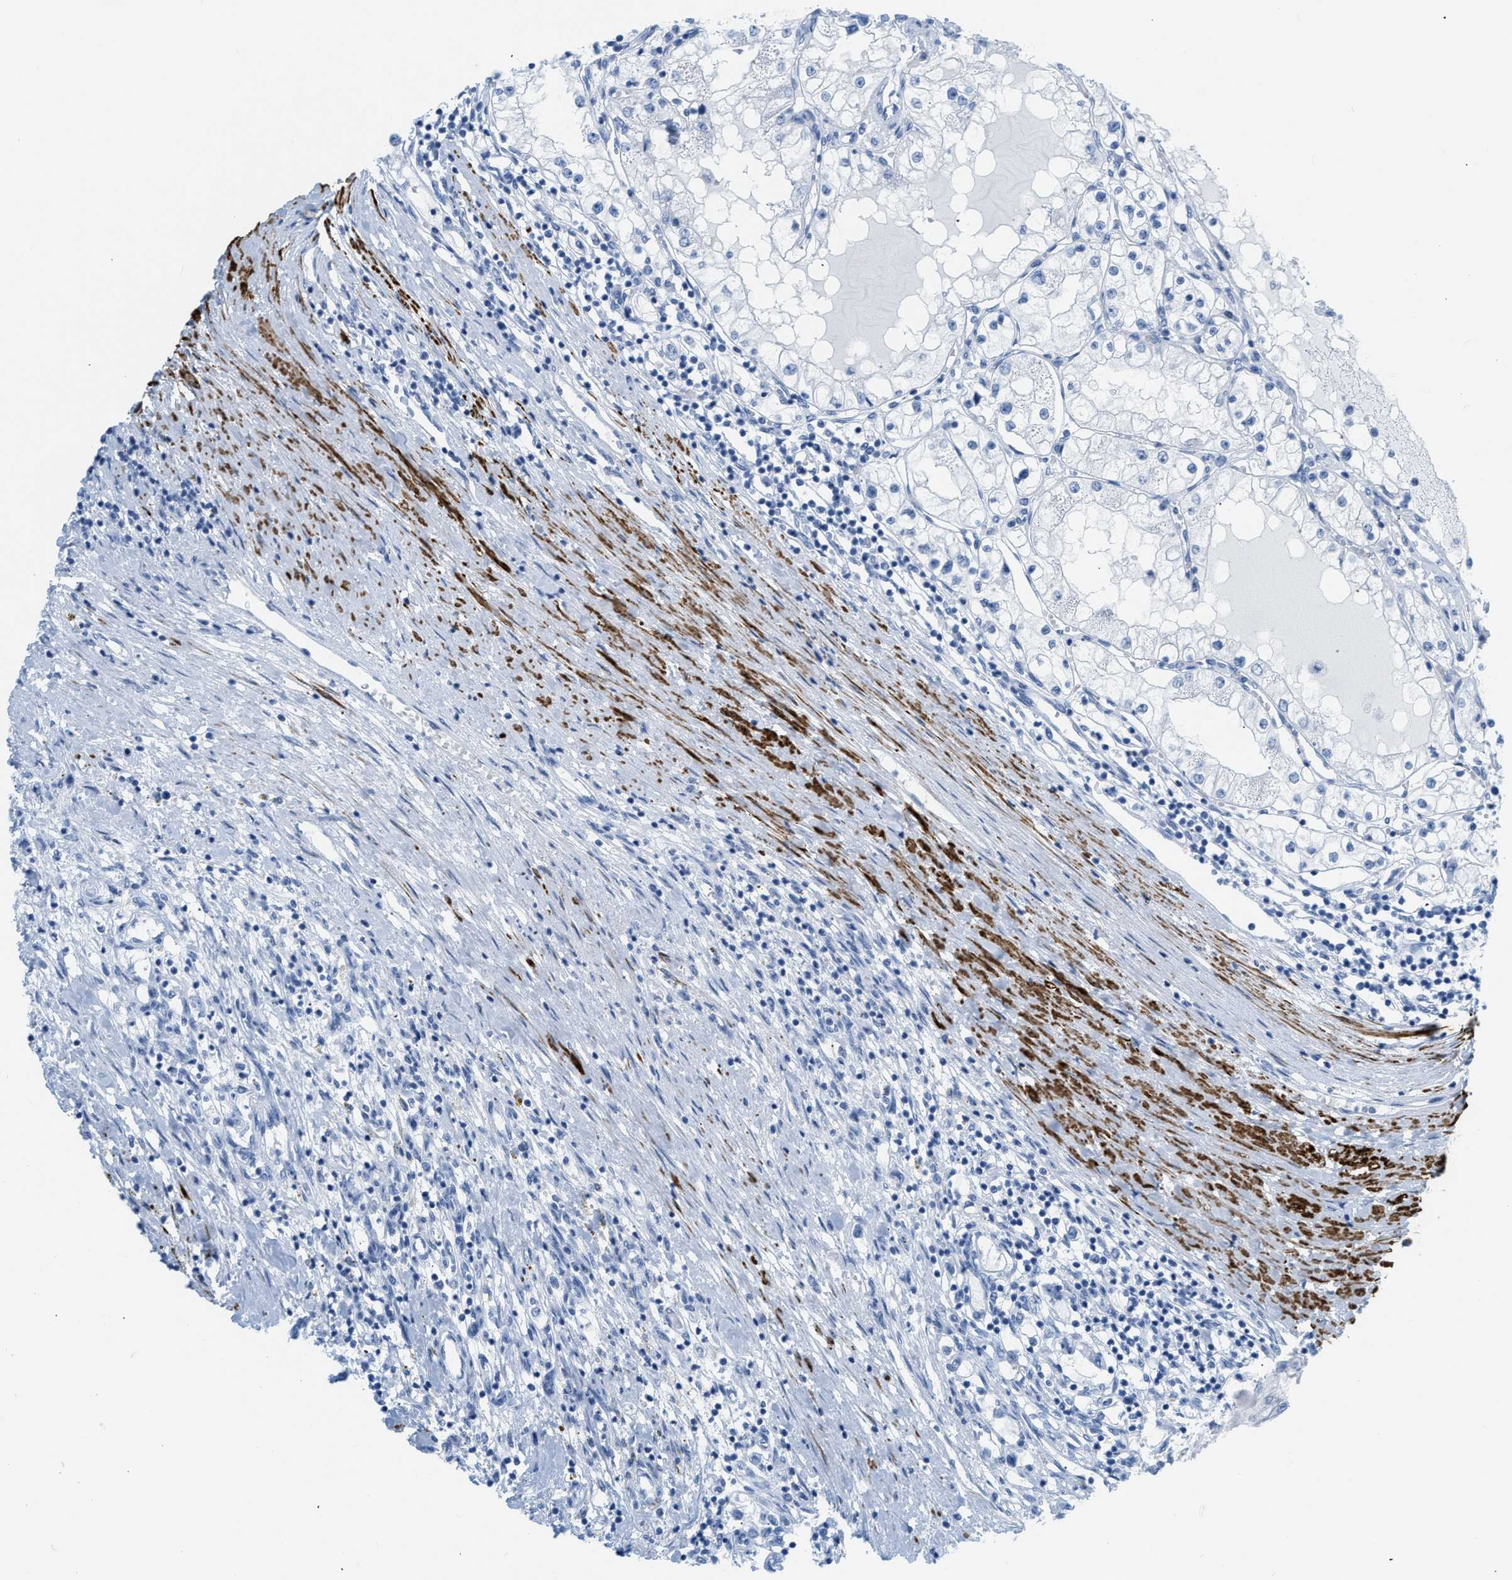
{"staining": {"intensity": "negative", "quantity": "none", "location": "none"}, "tissue": "renal cancer", "cell_type": "Tumor cells", "image_type": "cancer", "snomed": [{"axis": "morphology", "description": "Adenocarcinoma, NOS"}, {"axis": "topography", "description": "Kidney"}], "caption": "Immunohistochemistry image of renal cancer stained for a protein (brown), which exhibits no staining in tumor cells.", "gene": "DES", "patient": {"sex": "male", "age": 68}}